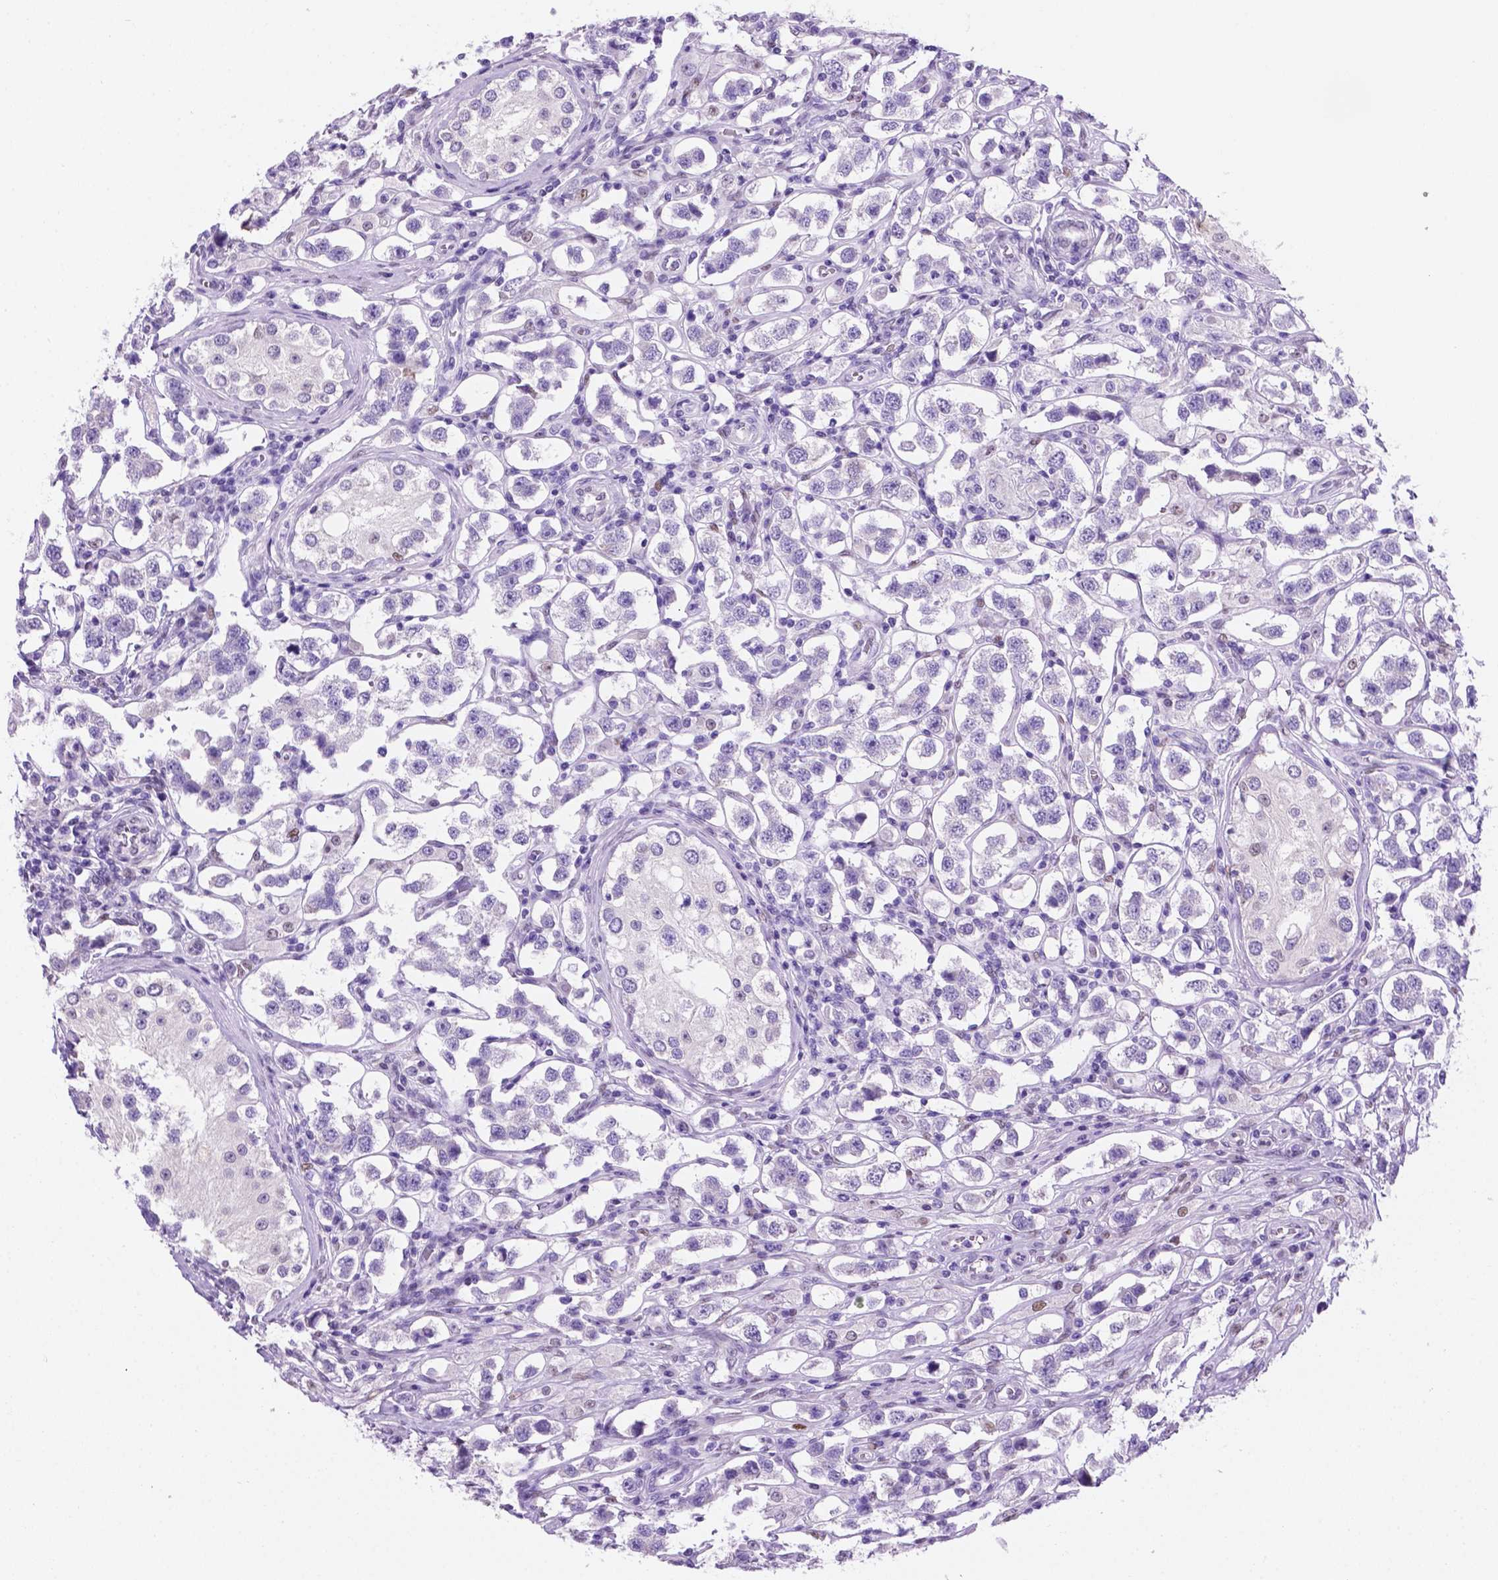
{"staining": {"intensity": "negative", "quantity": "none", "location": "none"}, "tissue": "testis cancer", "cell_type": "Tumor cells", "image_type": "cancer", "snomed": [{"axis": "morphology", "description": "Seminoma, NOS"}, {"axis": "topography", "description": "Testis"}], "caption": "DAB (3,3'-diaminobenzidine) immunohistochemical staining of seminoma (testis) reveals no significant positivity in tumor cells.", "gene": "TMEM210", "patient": {"sex": "male", "age": 37}}